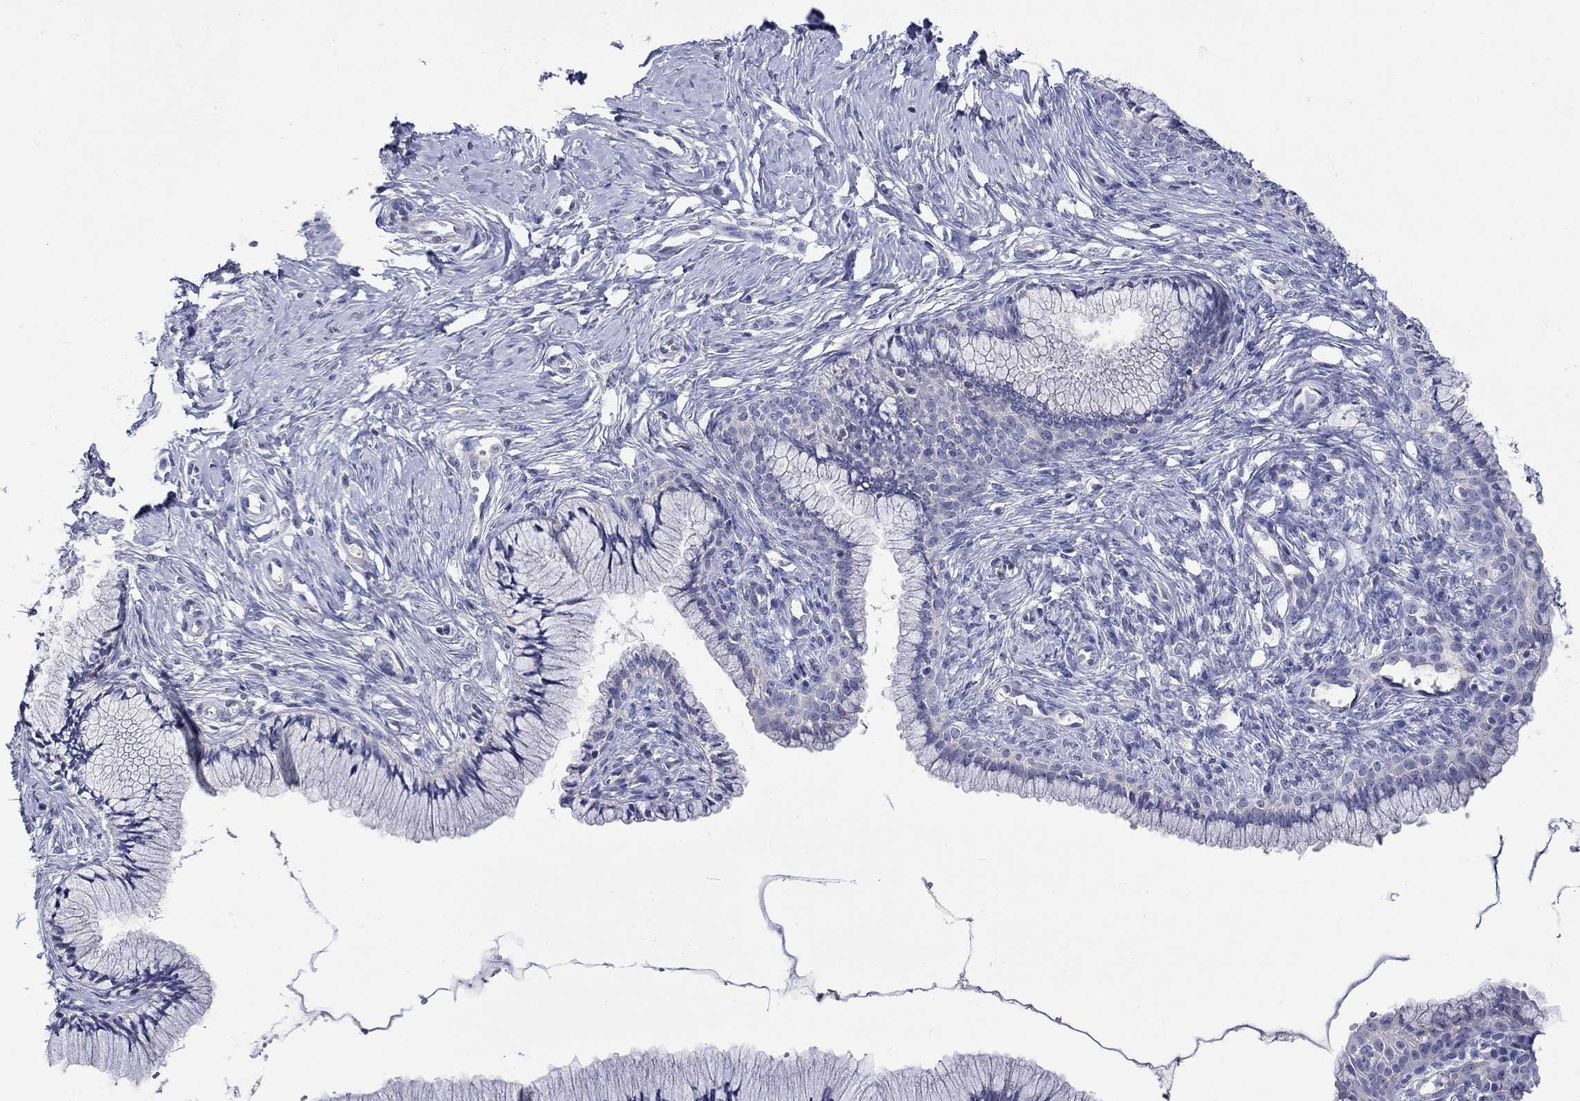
{"staining": {"intensity": "negative", "quantity": "none", "location": "none"}, "tissue": "cervix", "cell_type": "Glandular cells", "image_type": "normal", "snomed": [{"axis": "morphology", "description": "Normal tissue, NOS"}, {"axis": "topography", "description": "Cervix"}], "caption": "Histopathology image shows no protein staining in glandular cells of unremarkable cervix. Brightfield microscopy of immunohistochemistry stained with DAB (3,3'-diaminobenzidine) (brown) and hematoxylin (blue), captured at high magnification.", "gene": "SLC30A3", "patient": {"sex": "female", "age": 37}}